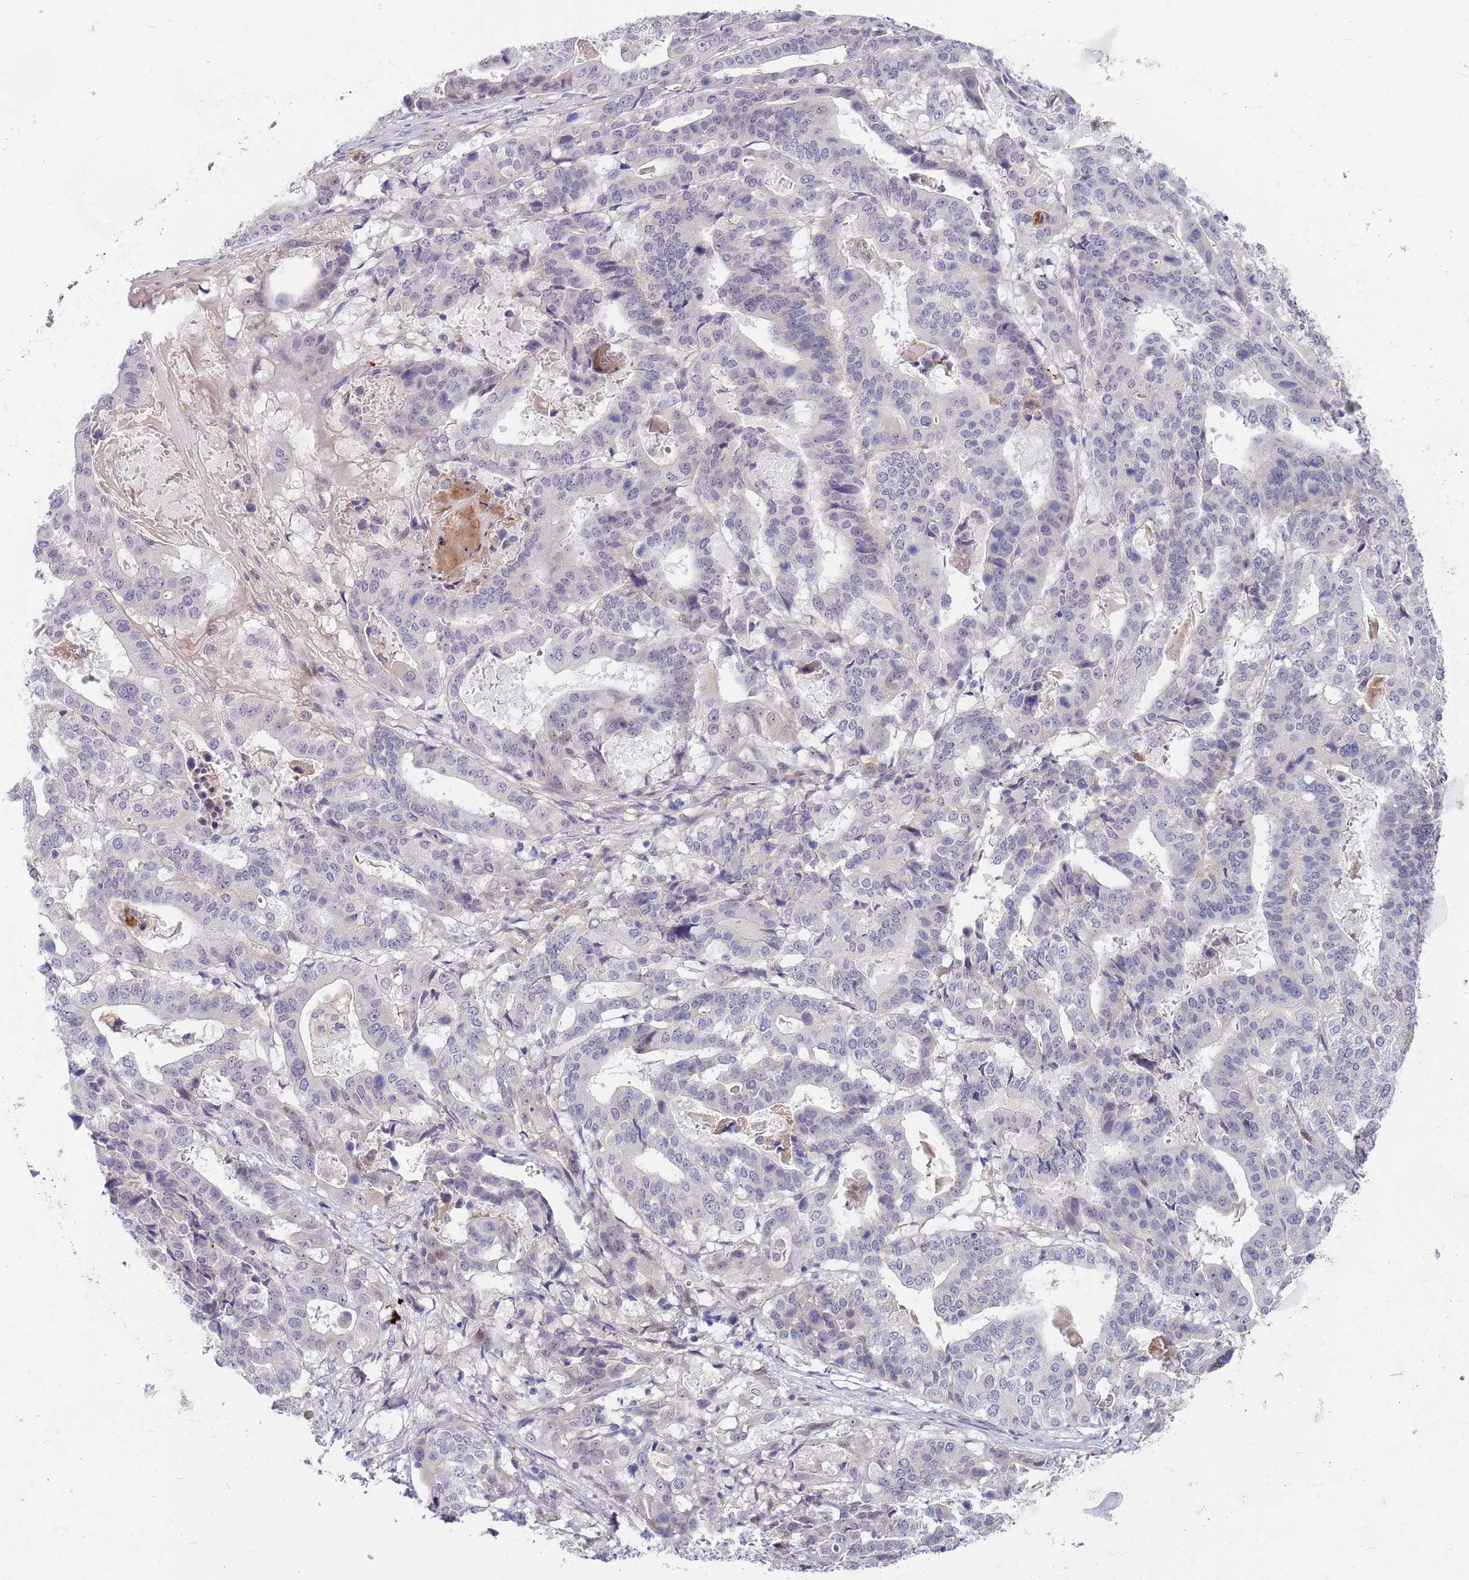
{"staining": {"intensity": "negative", "quantity": "none", "location": "none"}, "tissue": "stomach cancer", "cell_type": "Tumor cells", "image_type": "cancer", "snomed": [{"axis": "morphology", "description": "Adenocarcinoma, NOS"}, {"axis": "topography", "description": "Stomach"}], "caption": "Immunohistochemistry (IHC) of human stomach cancer shows no expression in tumor cells.", "gene": "NLRP6", "patient": {"sex": "male", "age": 48}}